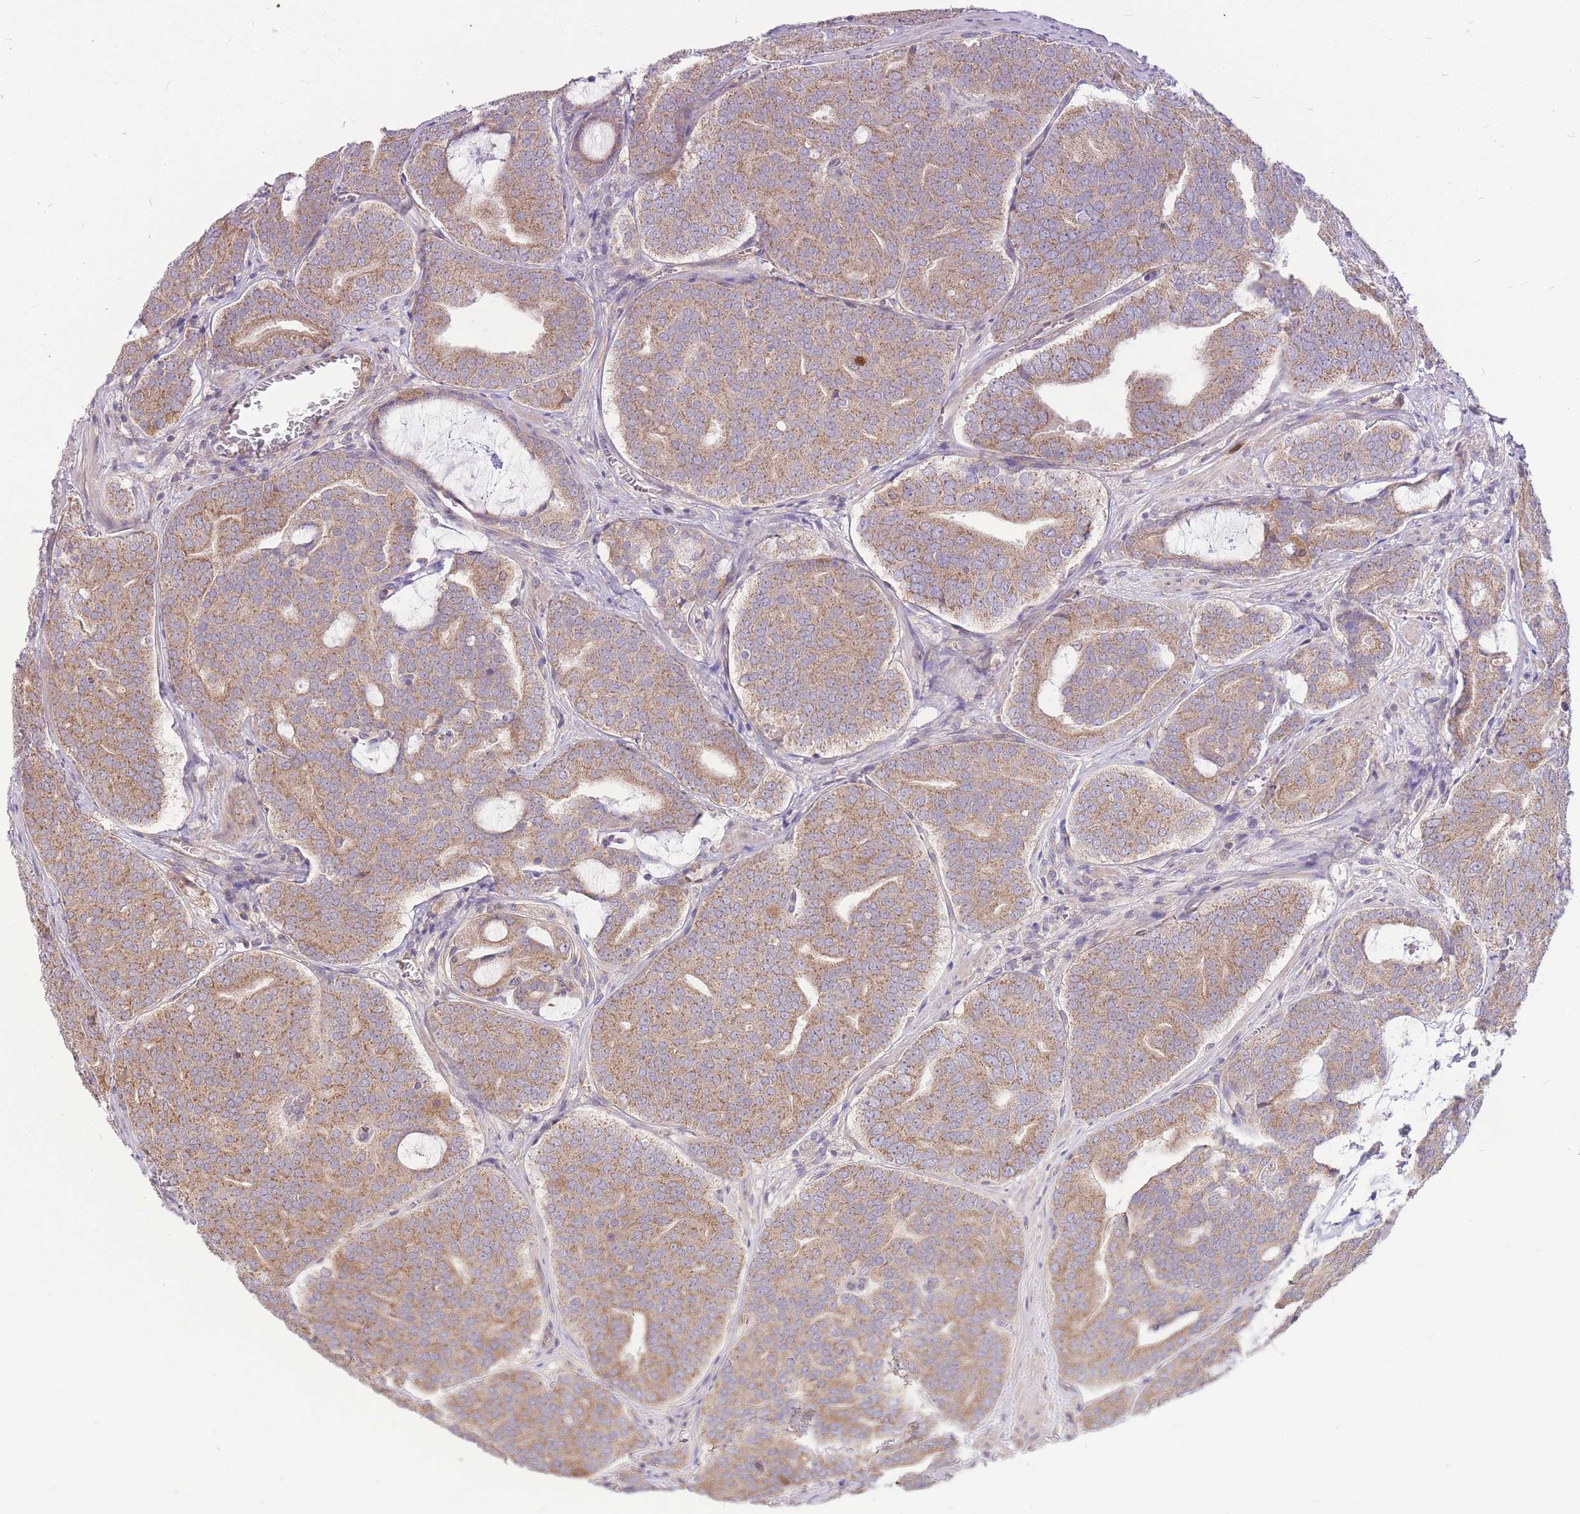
{"staining": {"intensity": "moderate", "quantity": ">75%", "location": "cytoplasmic/membranous"}, "tissue": "prostate cancer", "cell_type": "Tumor cells", "image_type": "cancer", "snomed": [{"axis": "morphology", "description": "Adenocarcinoma, High grade"}, {"axis": "topography", "description": "Prostate"}], "caption": "A medium amount of moderate cytoplasmic/membranous expression is present in about >75% of tumor cells in prostate cancer tissue. (DAB (3,3'-diaminobenzidine) IHC, brown staining for protein, blue staining for nuclei).", "gene": "GMNN", "patient": {"sex": "male", "age": 55}}